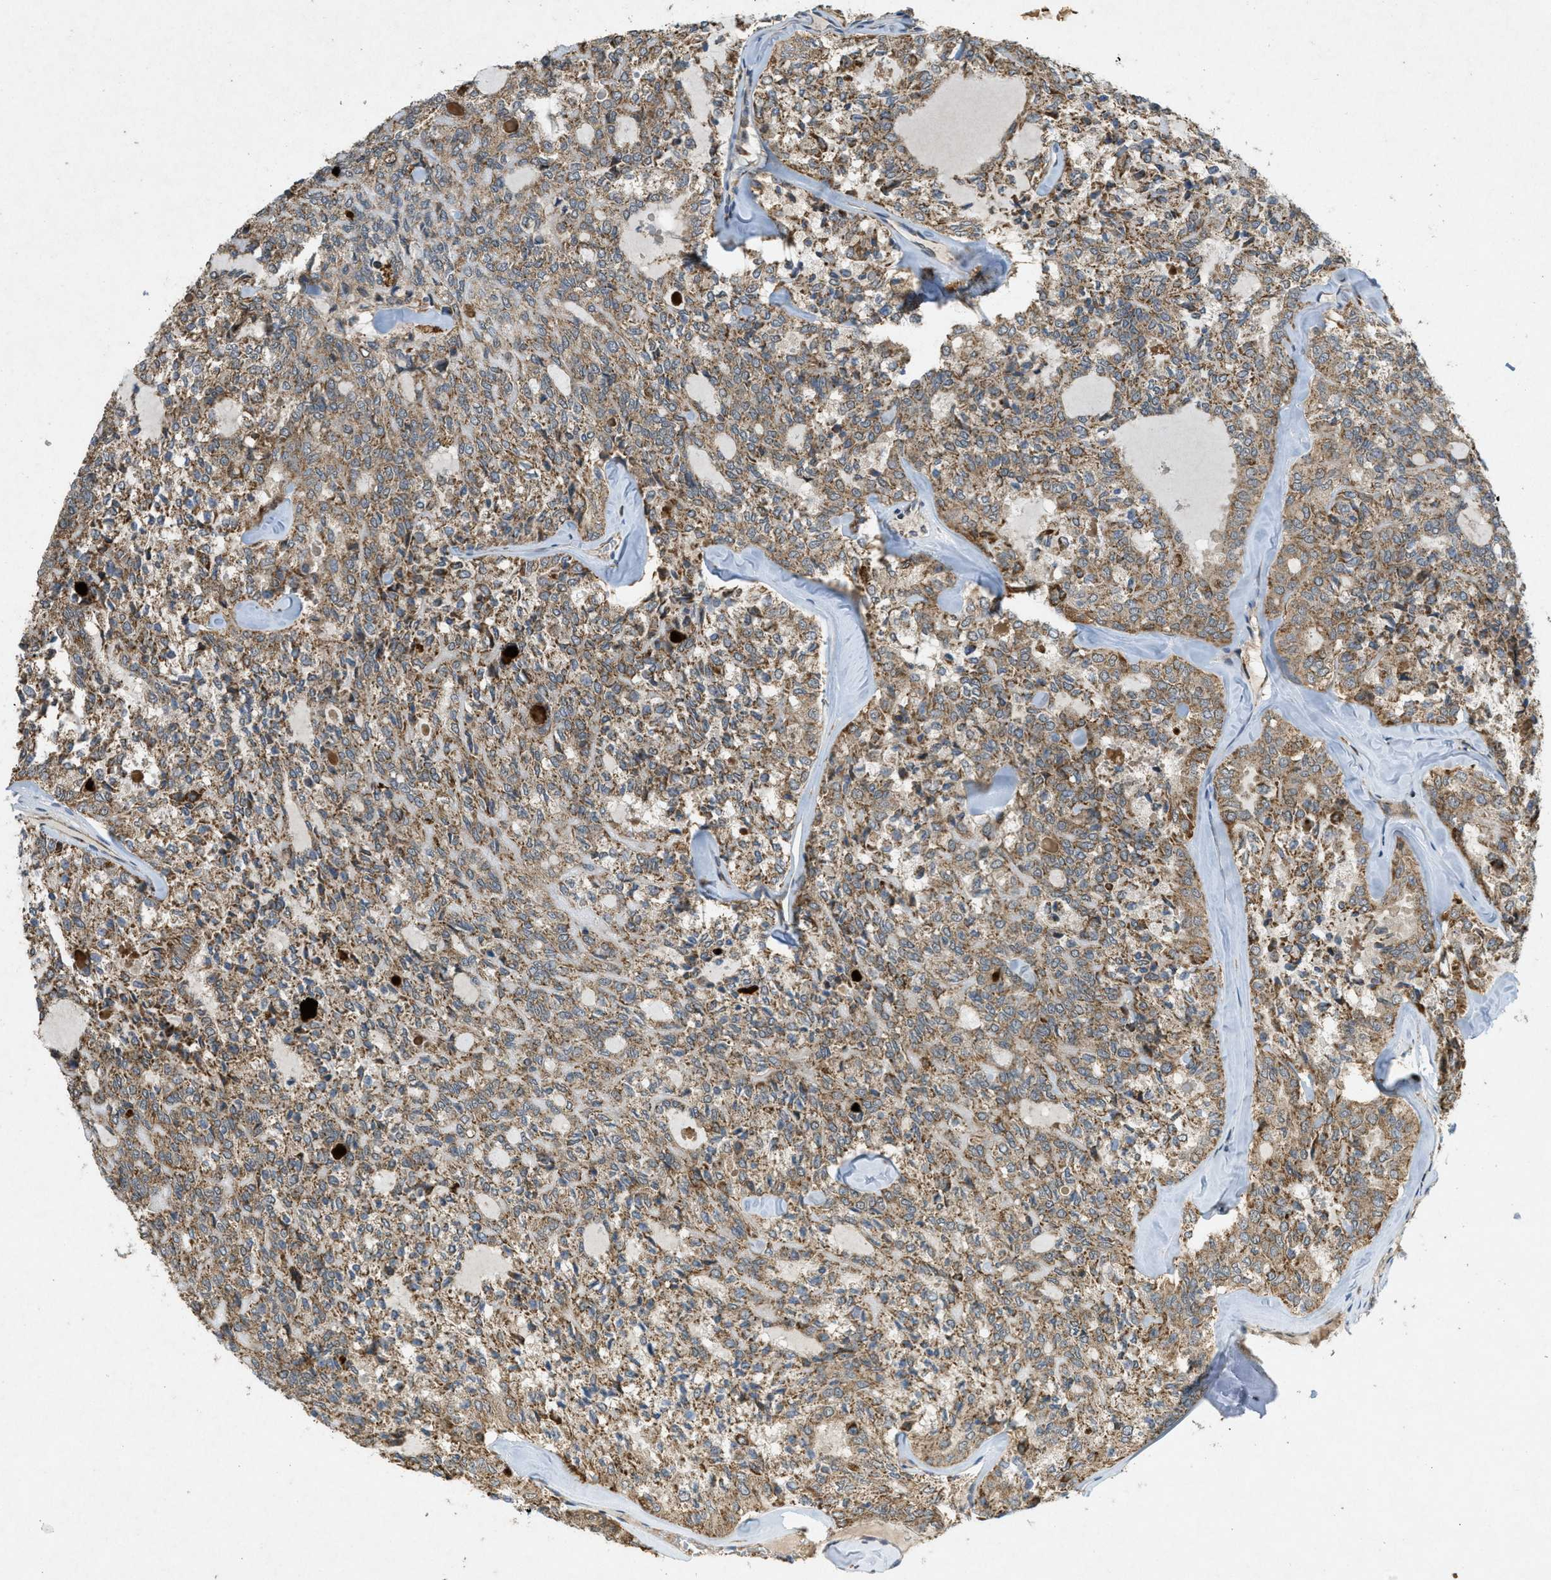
{"staining": {"intensity": "moderate", "quantity": ">75%", "location": "cytoplasmic/membranous"}, "tissue": "thyroid cancer", "cell_type": "Tumor cells", "image_type": "cancer", "snomed": [{"axis": "morphology", "description": "Follicular adenoma carcinoma, NOS"}, {"axis": "topography", "description": "Thyroid gland"}], "caption": "Moderate cytoplasmic/membranous staining is identified in approximately >75% of tumor cells in follicular adenoma carcinoma (thyroid).", "gene": "PPP1R15A", "patient": {"sex": "male", "age": 75}}